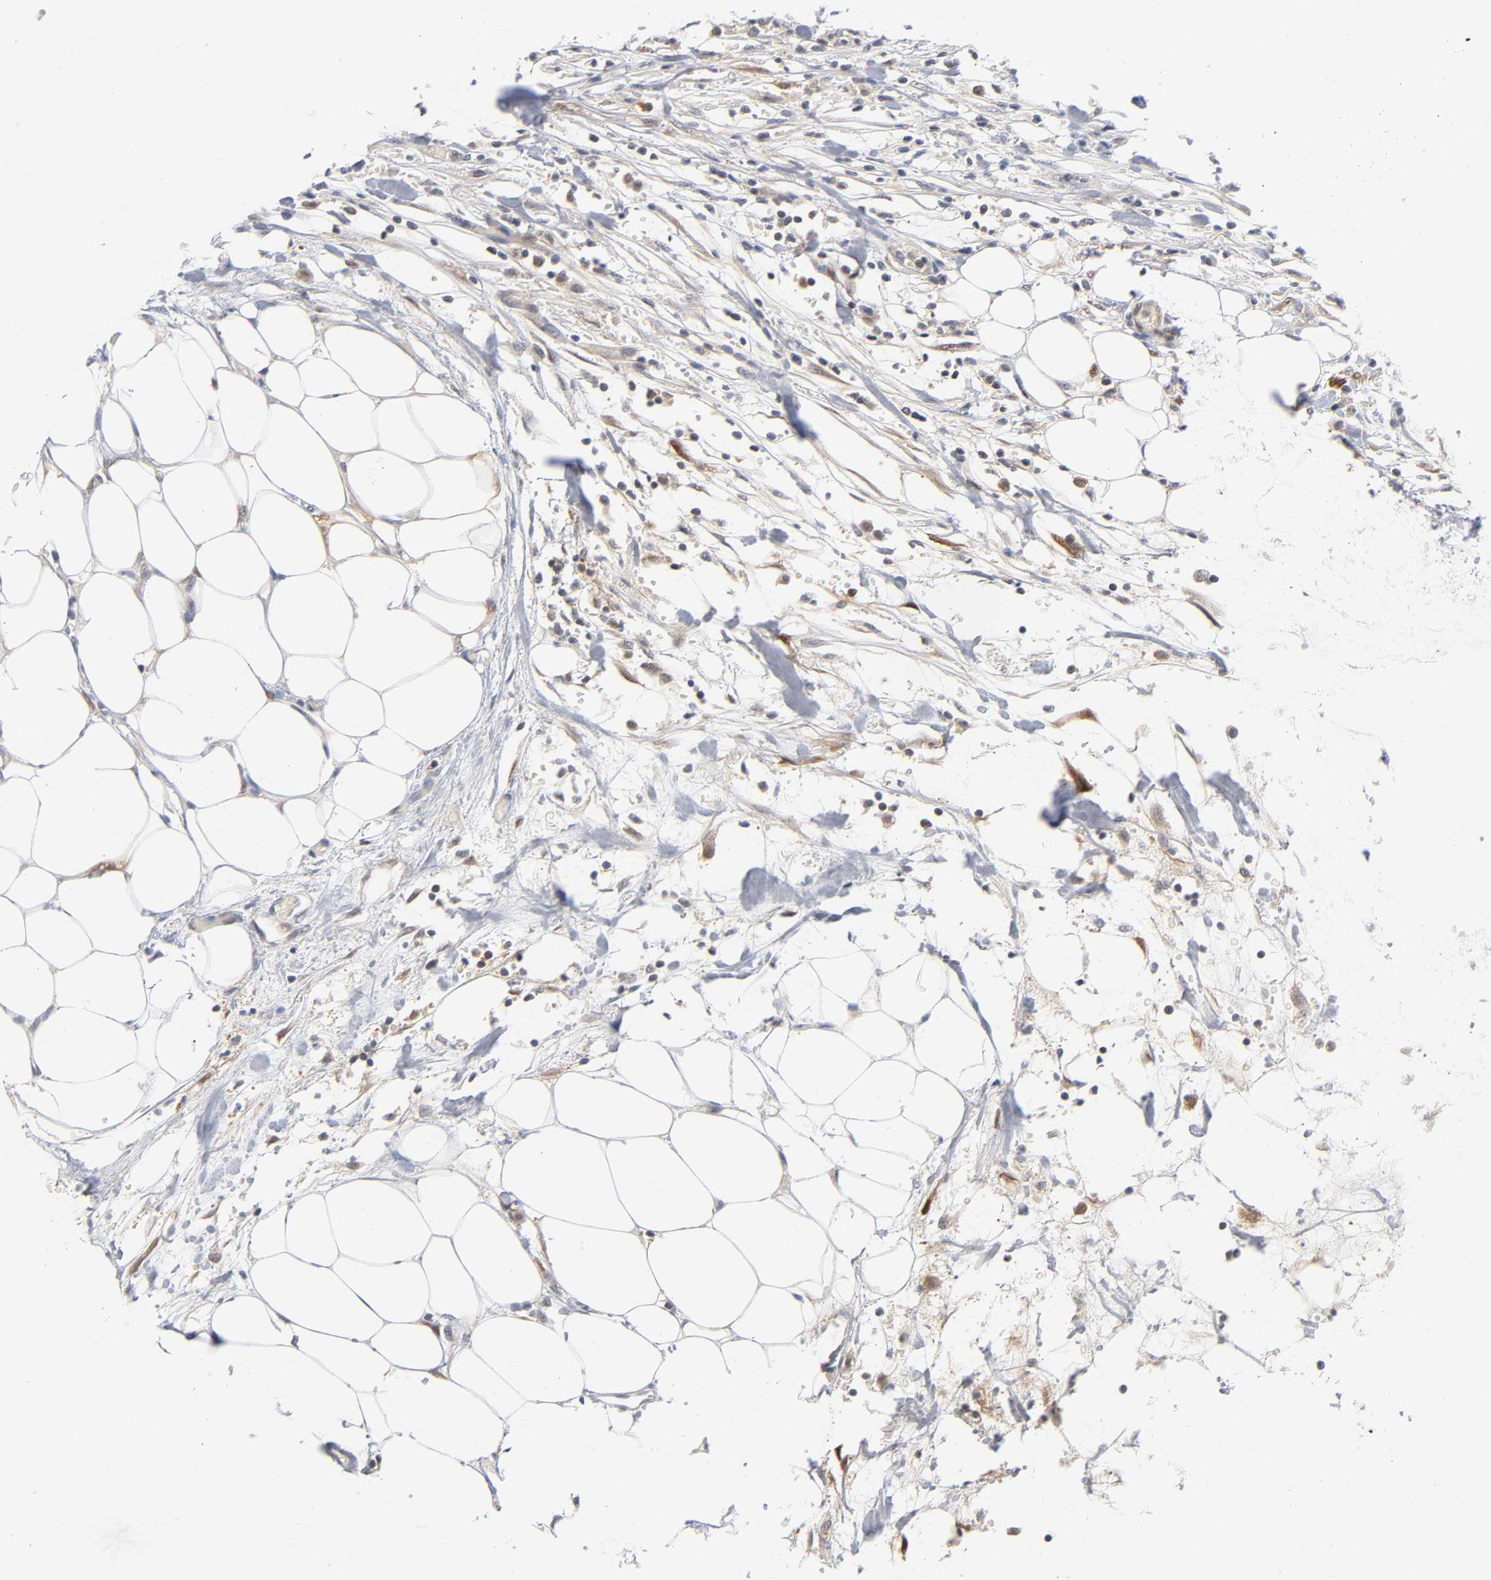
{"staining": {"intensity": "moderate", "quantity": "25%-75%", "location": "cytoplasmic/membranous"}, "tissue": "colorectal cancer", "cell_type": "Tumor cells", "image_type": "cancer", "snomed": [{"axis": "morphology", "description": "Adenocarcinoma, NOS"}, {"axis": "topography", "description": "Colon"}], "caption": "Colorectal adenocarcinoma stained for a protein (brown) shows moderate cytoplasmic/membranous positive staining in approximately 25%-75% of tumor cells.", "gene": "DFFB", "patient": {"sex": "female", "age": 86}}